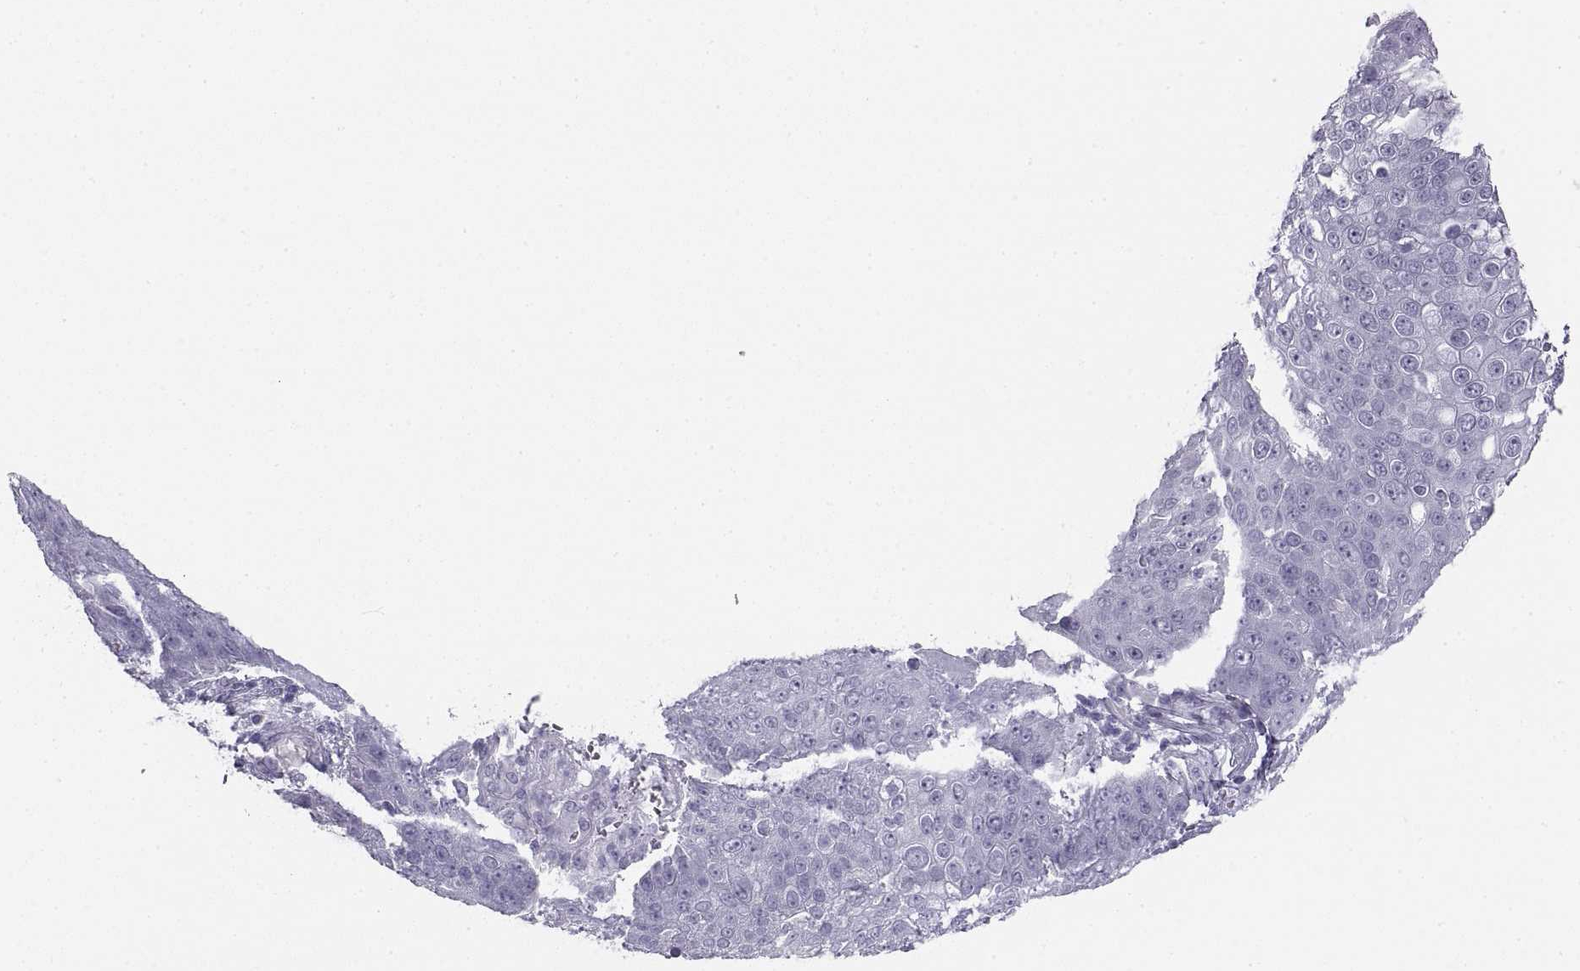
{"staining": {"intensity": "negative", "quantity": "none", "location": "none"}, "tissue": "skin cancer", "cell_type": "Tumor cells", "image_type": "cancer", "snomed": [{"axis": "morphology", "description": "Squamous cell carcinoma, NOS"}, {"axis": "topography", "description": "Skin"}], "caption": "Tumor cells show no significant staining in skin cancer (squamous cell carcinoma).", "gene": "SEMG1", "patient": {"sex": "male", "age": 71}}